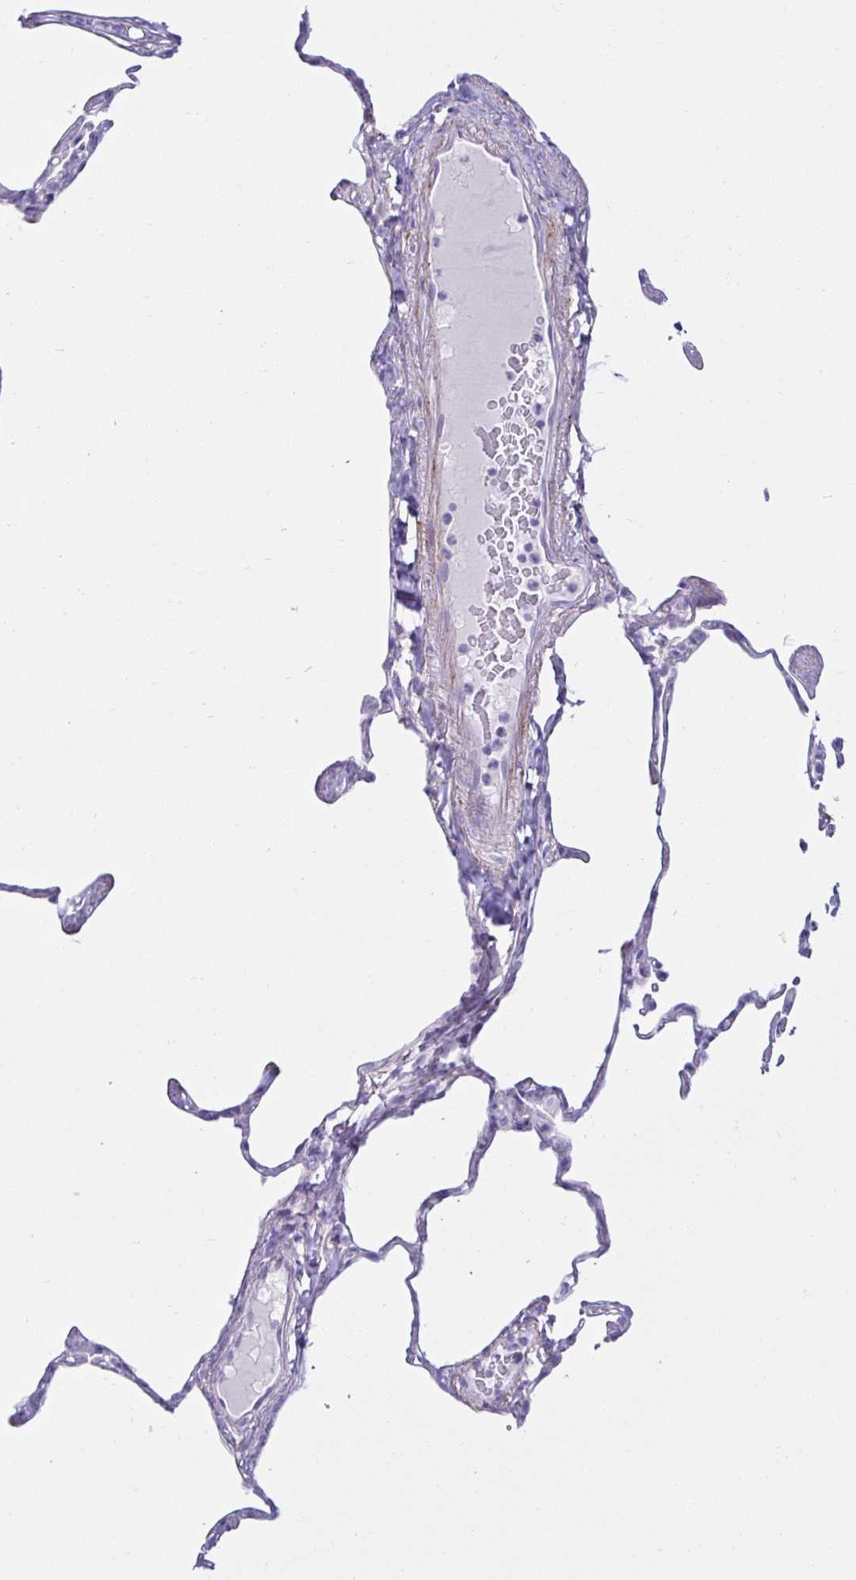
{"staining": {"intensity": "negative", "quantity": "none", "location": "none"}, "tissue": "lung", "cell_type": "Alveolar cells", "image_type": "normal", "snomed": [{"axis": "morphology", "description": "Normal tissue, NOS"}, {"axis": "topography", "description": "Lung"}], "caption": "Alveolar cells show no significant positivity in unremarkable lung.", "gene": "MON2", "patient": {"sex": "male", "age": 65}}